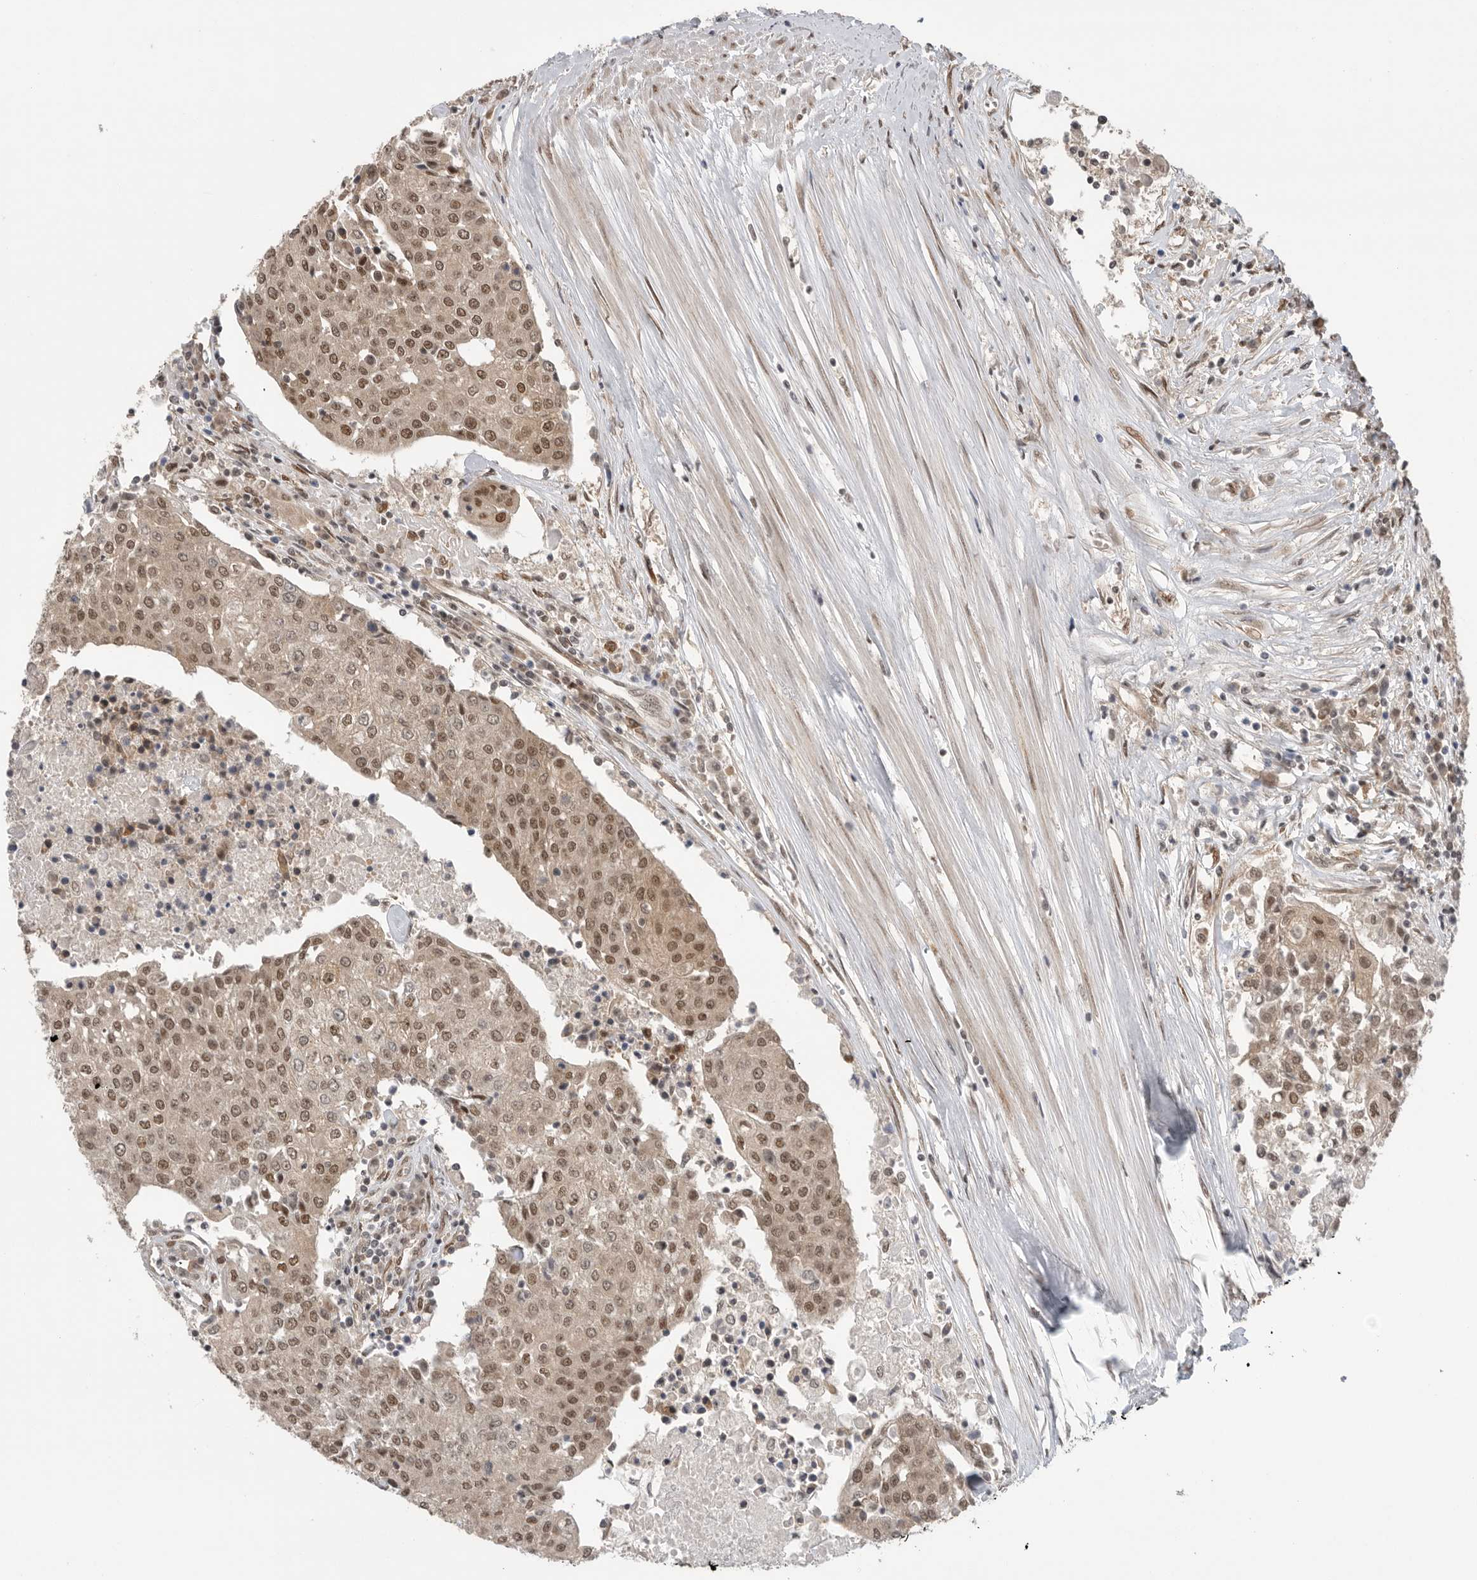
{"staining": {"intensity": "moderate", "quantity": ">75%", "location": "cytoplasmic/membranous,nuclear"}, "tissue": "urothelial cancer", "cell_type": "Tumor cells", "image_type": "cancer", "snomed": [{"axis": "morphology", "description": "Urothelial carcinoma, High grade"}, {"axis": "topography", "description": "Urinary bladder"}], "caption": "Immunohistochemical staining of urothelial cancer reveals medium levels of moderate cytoplasmic/membranous and nuclear protein expression in approximately >75% of tumor cells.", "gene": "VPS50", "patient": {"sex": "female", "age": 85}}